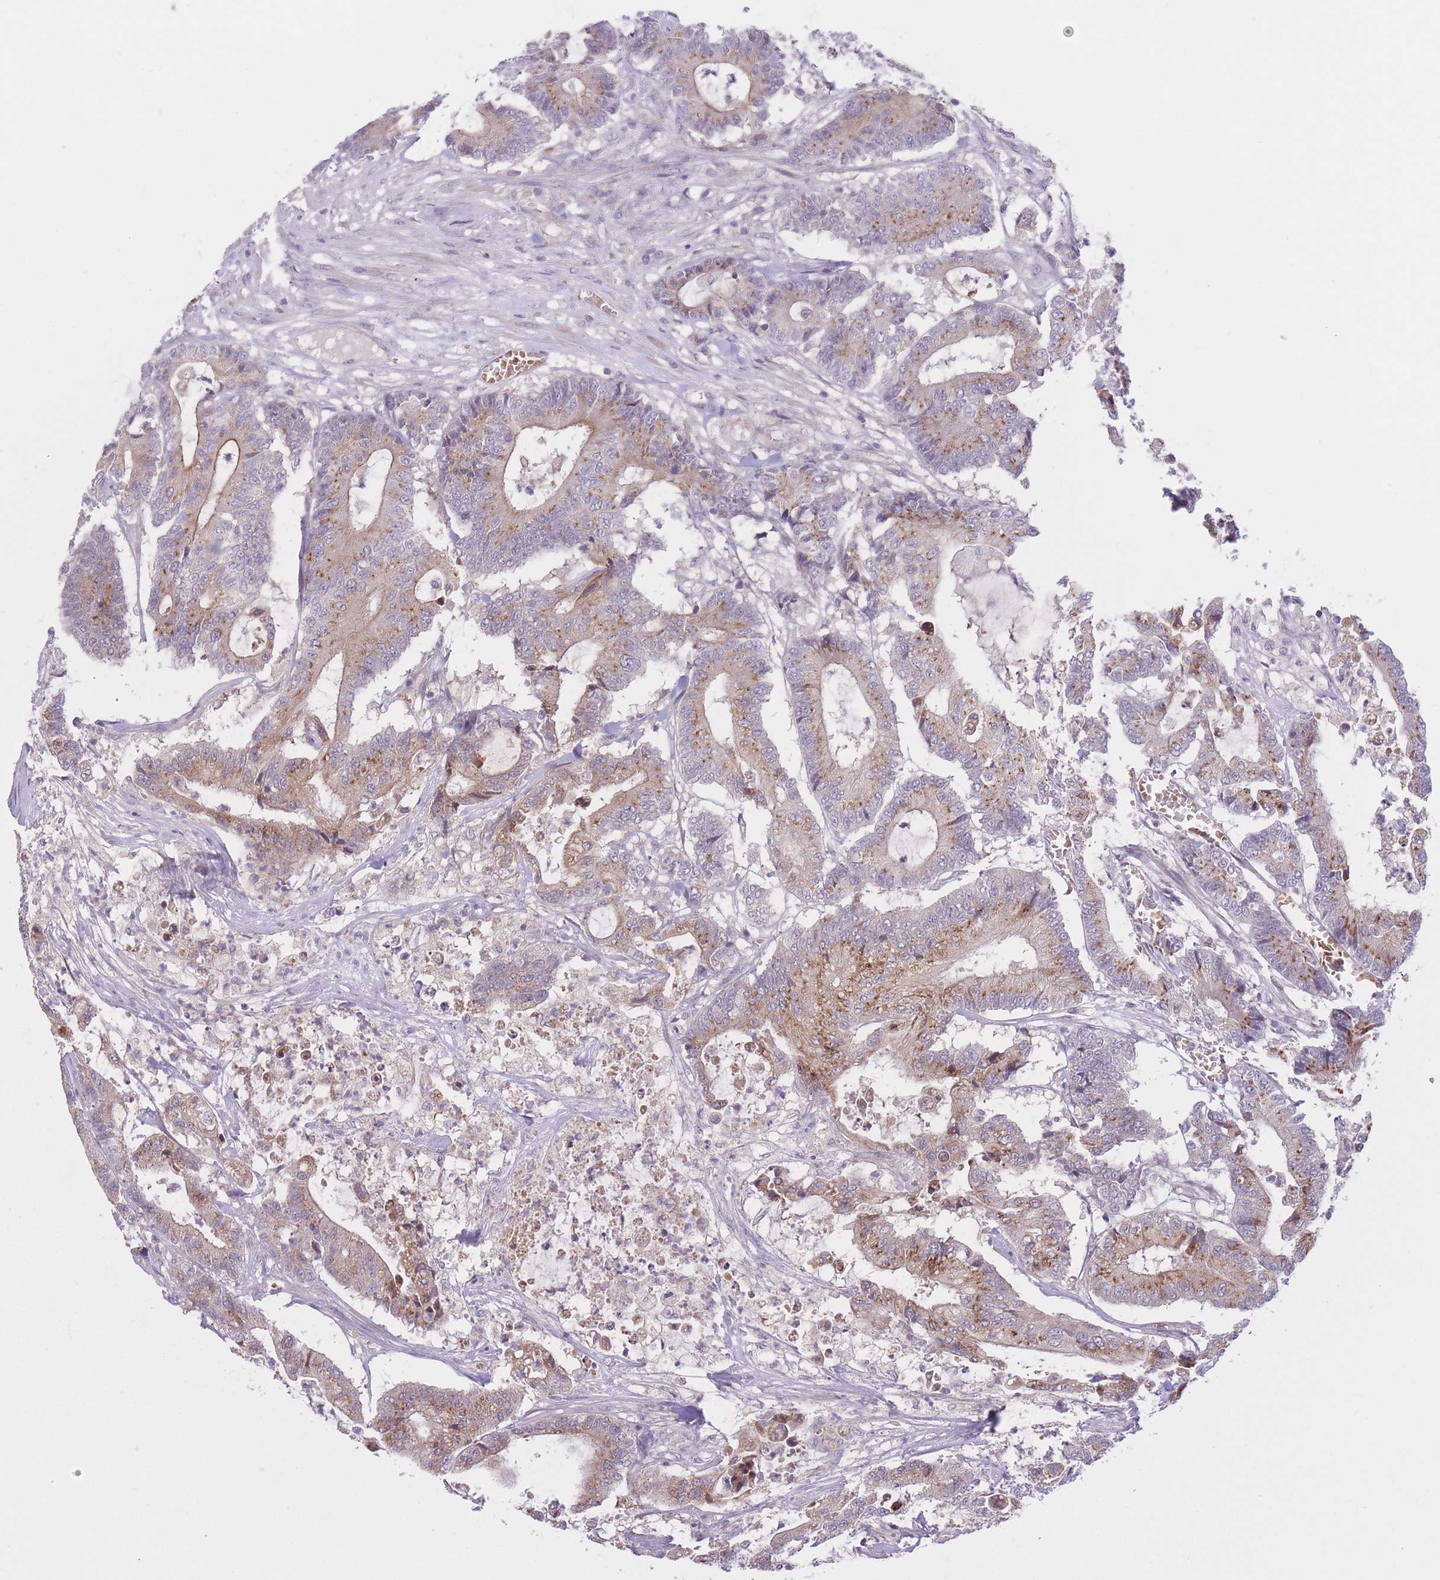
{"staining": {"intensity": "moderate", "quantity": "25%-75%", "location": "cytoplasmic/membranous"}, "tissue": "colorectal cancer", "cell_type": "Tumor cells", "image_type": "cancer", "snomed": [{"axis": "morphology", "description": "Adenocarcinoma, NOS"}, {"axis": "topography", "description": "Colon"}], "caption": "DAB immunohistochemical staining of colorectal cancer (adenocarcinoma) displays moderate cytoplasmic/membranous protein staining in about 25%-75% of tumor cells.", "gene": "FUT5", "patient": {"sex": "female", "age": 84}}